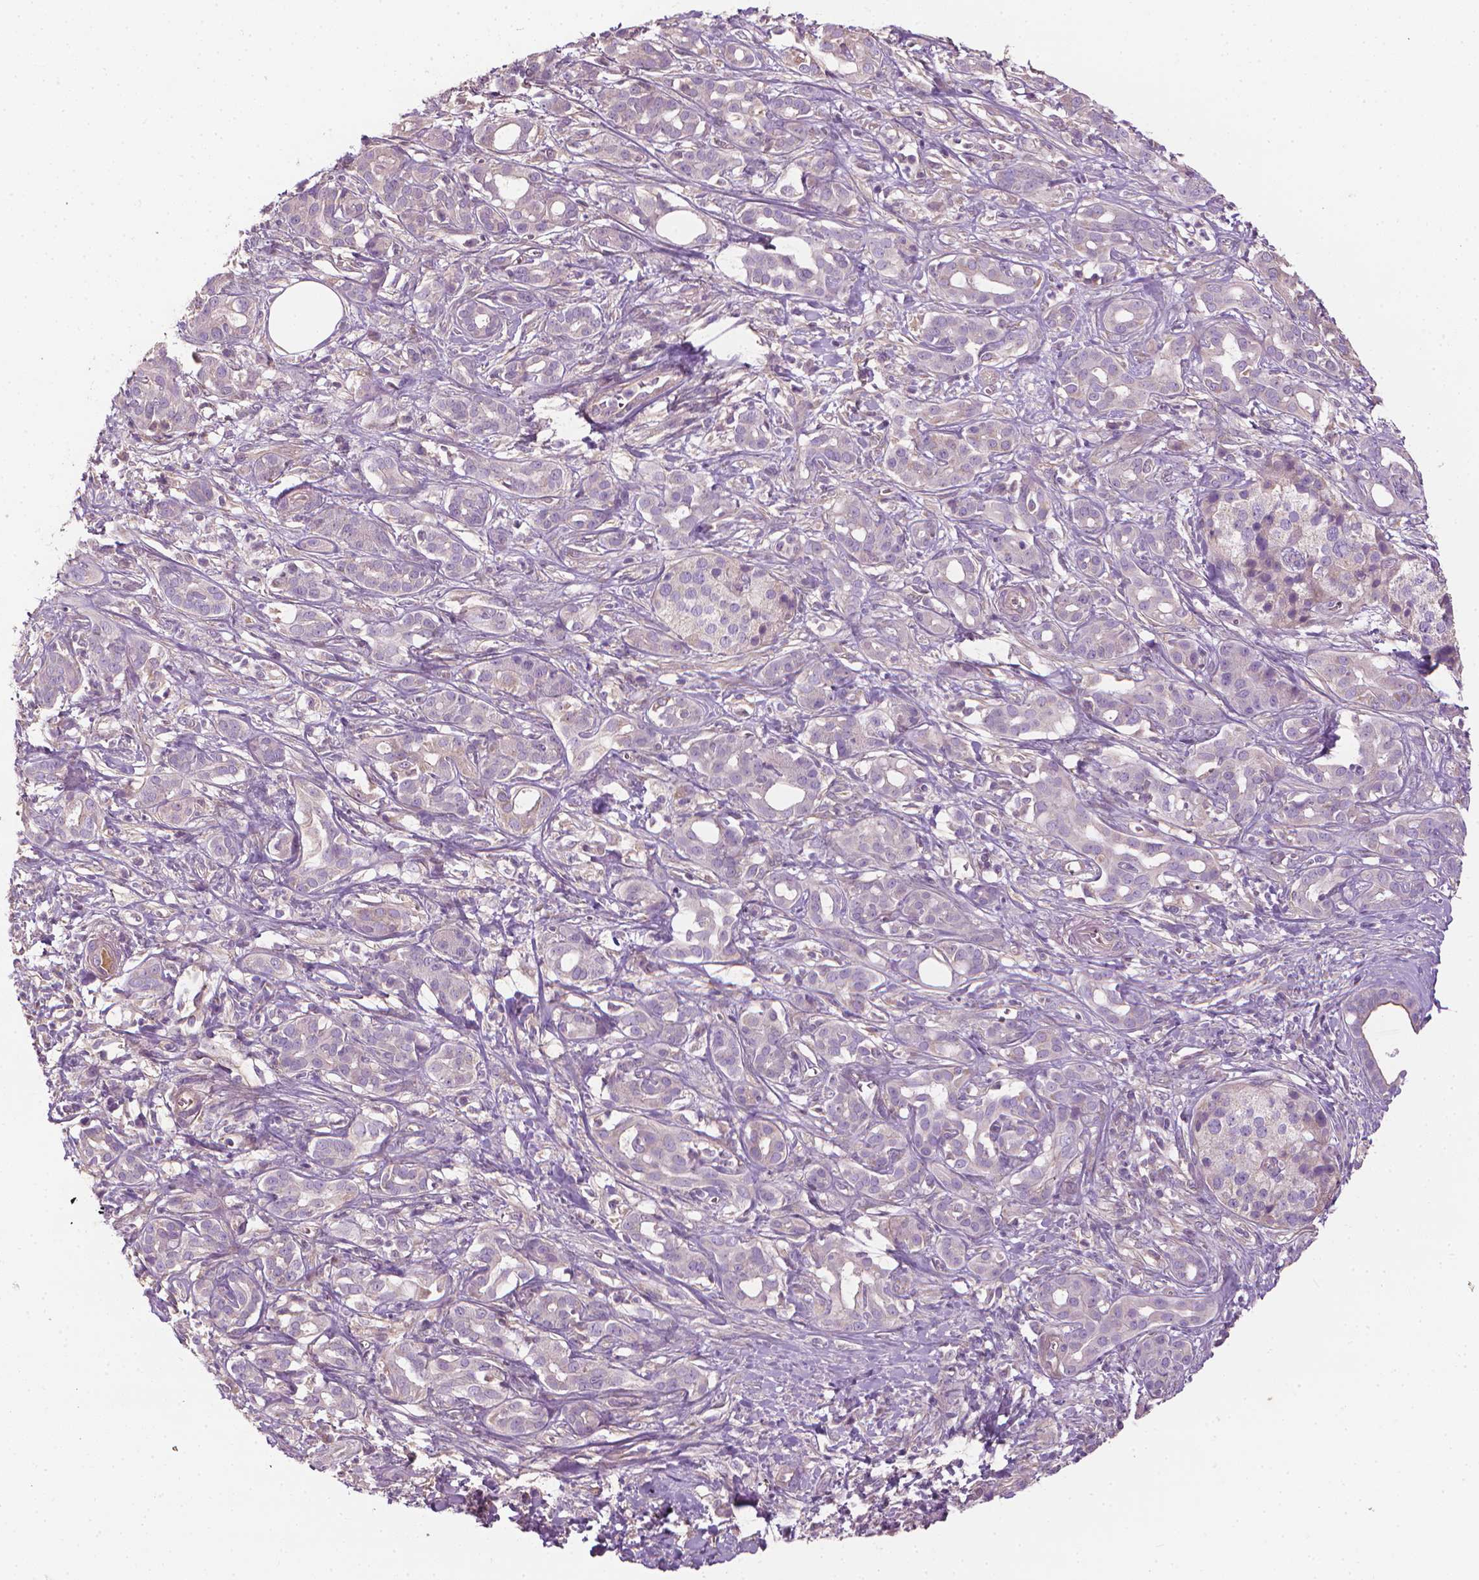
{"staining": {"intensity": "negative", "quantity": "none", "location": "none"}, "tissue": "pancreatic cancer", "cell_type": "Tumor cells", "image_type": "cancer", "snomed": [{"axis": "morphology", "description": "Adenocarcinoma, NOS"}, {"axis": "topography", "description": "Pancreas"}], "caption": "High magnification brightfield microscopy of pancreatic cancer stained with DAB (brown) and counterstained with hematoxylin (blue): tumor cells show no significant staining.", "gene": "RIIAD1", "patient": {"sex": "male", "age": 61}}